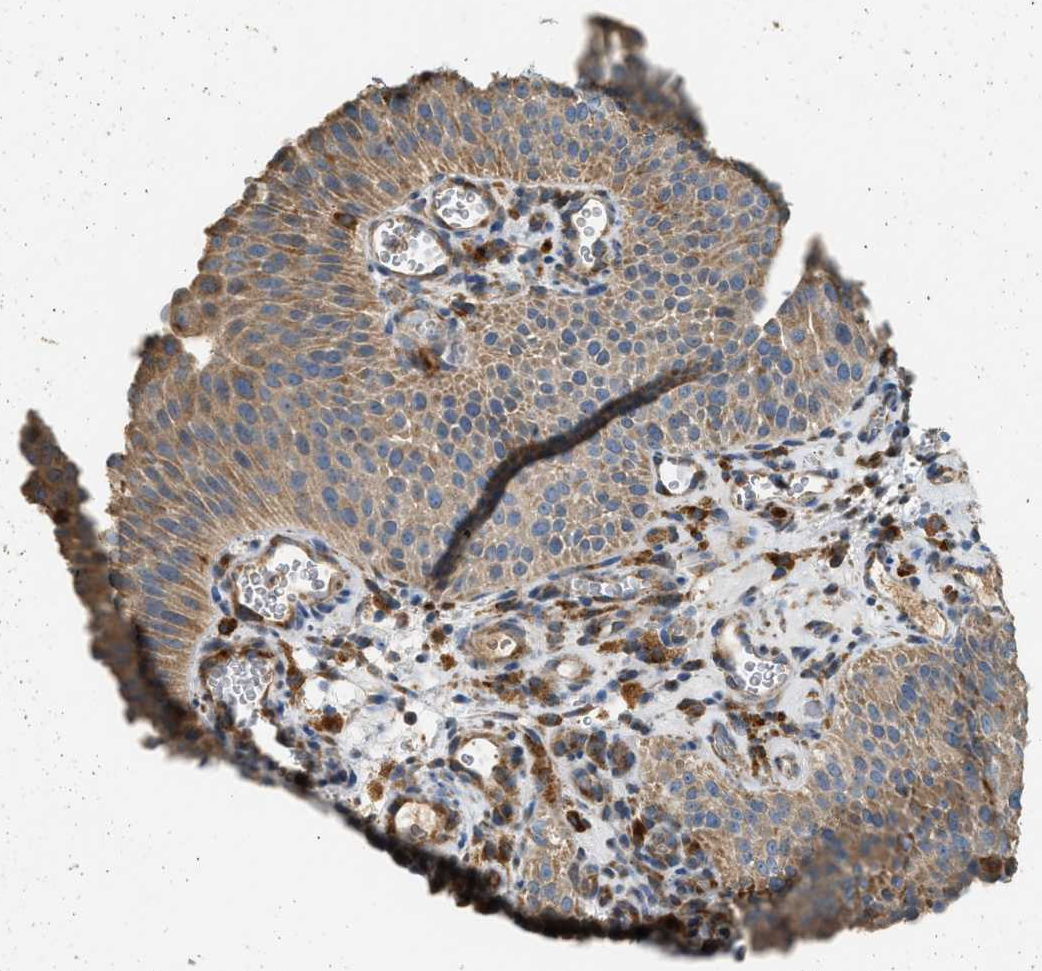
{"staining": {"intensity": "moderate", "quantity": ">75%", "location": "cytoplasmic/membranous"}, "tissue": "urothelial cancer", "cell_type": "Tumor cells", "image_type": "cancer", "snomed": [{"axis": "morphology", "description": "Urothelial carcinoma, Low grade"}, {"axis": "morphology", "description": "Urothelial carcinoma, High grade"}, {"axis": "topography", "description": "Urinary bladder"}], "caption": "This is a micrograph of immunohistochemistry staining of urothelial cancer, which shows moderate expression in the cytoplasmic/membranous of tumor cells.", "gene": "CTSB", "patient": {"sex": "male", "age": 35}}